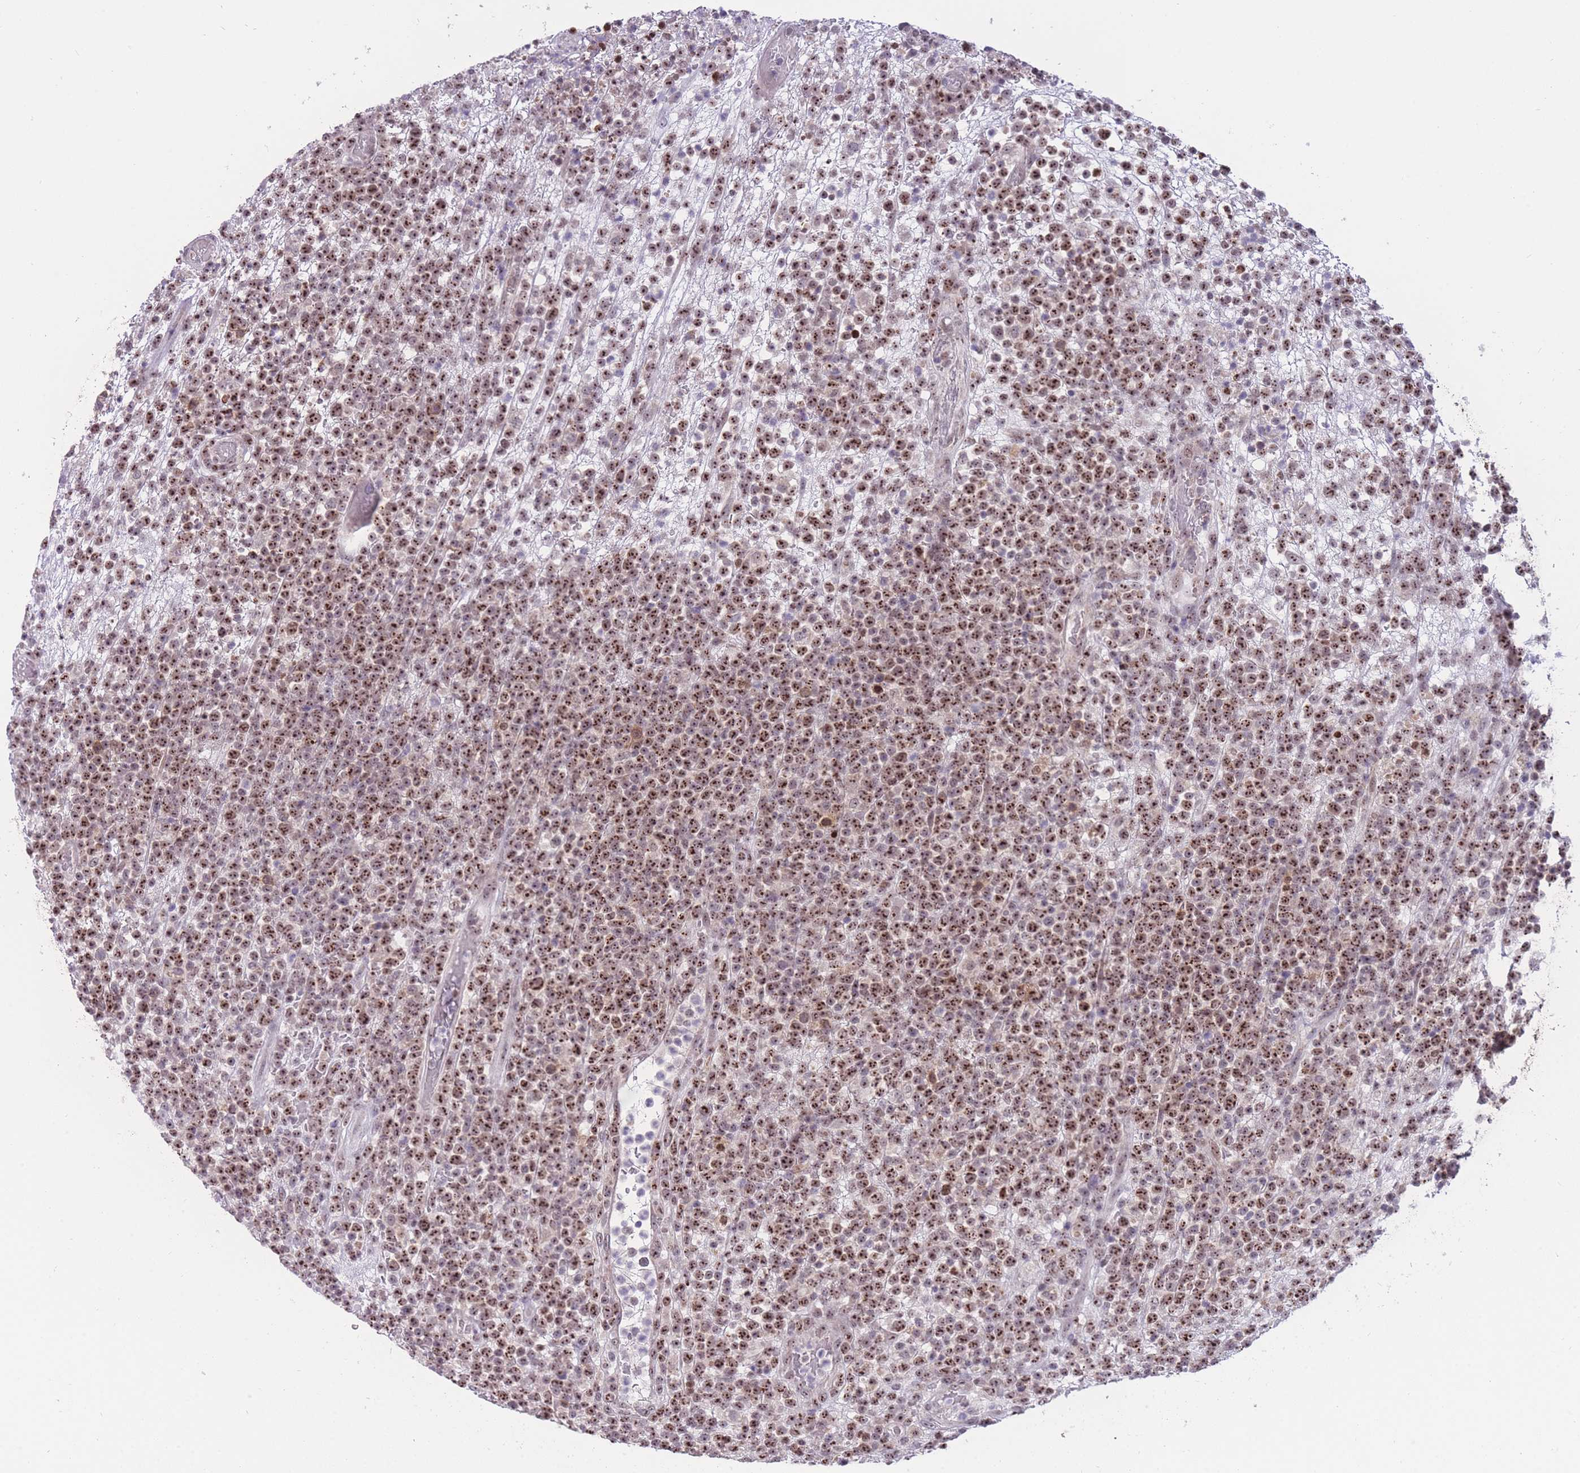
{"staining": {"intensity": "strong", "quantity": ">75%", "location": "nuclear"}, "tissue": "lymphoma", "cell_type": "Tumor cells", "image_type": "cancer", "snomed": [{"axis": "morphology", "description": "Malignant lymphoma, non-Hodgkin's type, High grade"}, {"axis": "topography", "description": "Colon"}], "caption": "A high-resolution image shows IHC staining of lymphoma, which reveals strong nuclear positivity in approximately >75% of tumor cells.", "gene": "MCIDAS", "patient": {"sex": "female", "age": 53}}